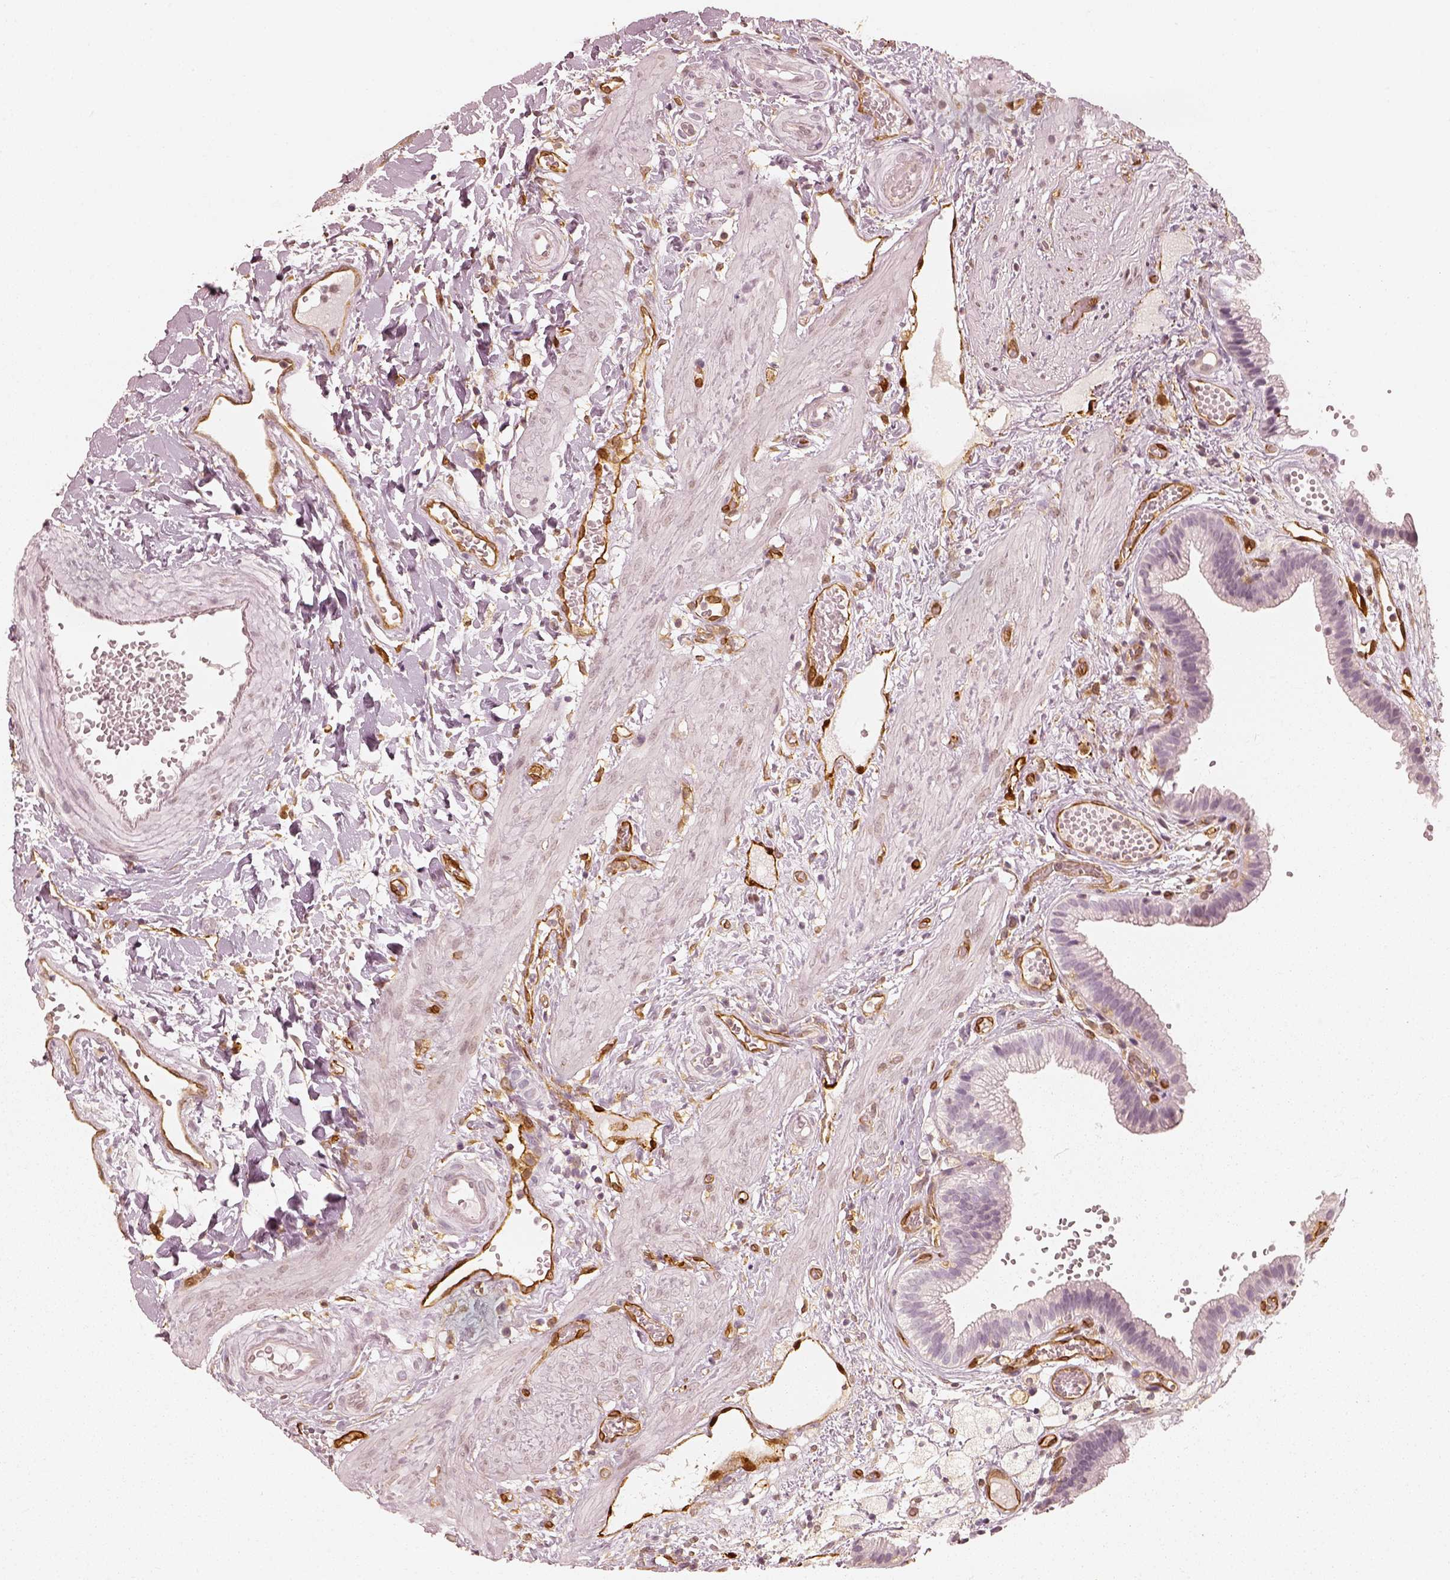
{"staining": {"intensity": "negative", "quantity": "none", "location": "none"}, "tissue": "gallbladder", "cell_type": "Glandular cells", "image_type": "normal", "snomed": [{"axis": "morphology", "description": "Normal tissue, NOS"}, {"axis": "topography", "description": "Gallbladder"}], "caption": "DAB immunohistochemical staining of unremarkable human gallbladder exhibits no significant positivity in glandular cells. (DAB immunohistochemistry, high magnification).", "gene": "FSCN1", "patient": {"sex": "female", "age": 24}}